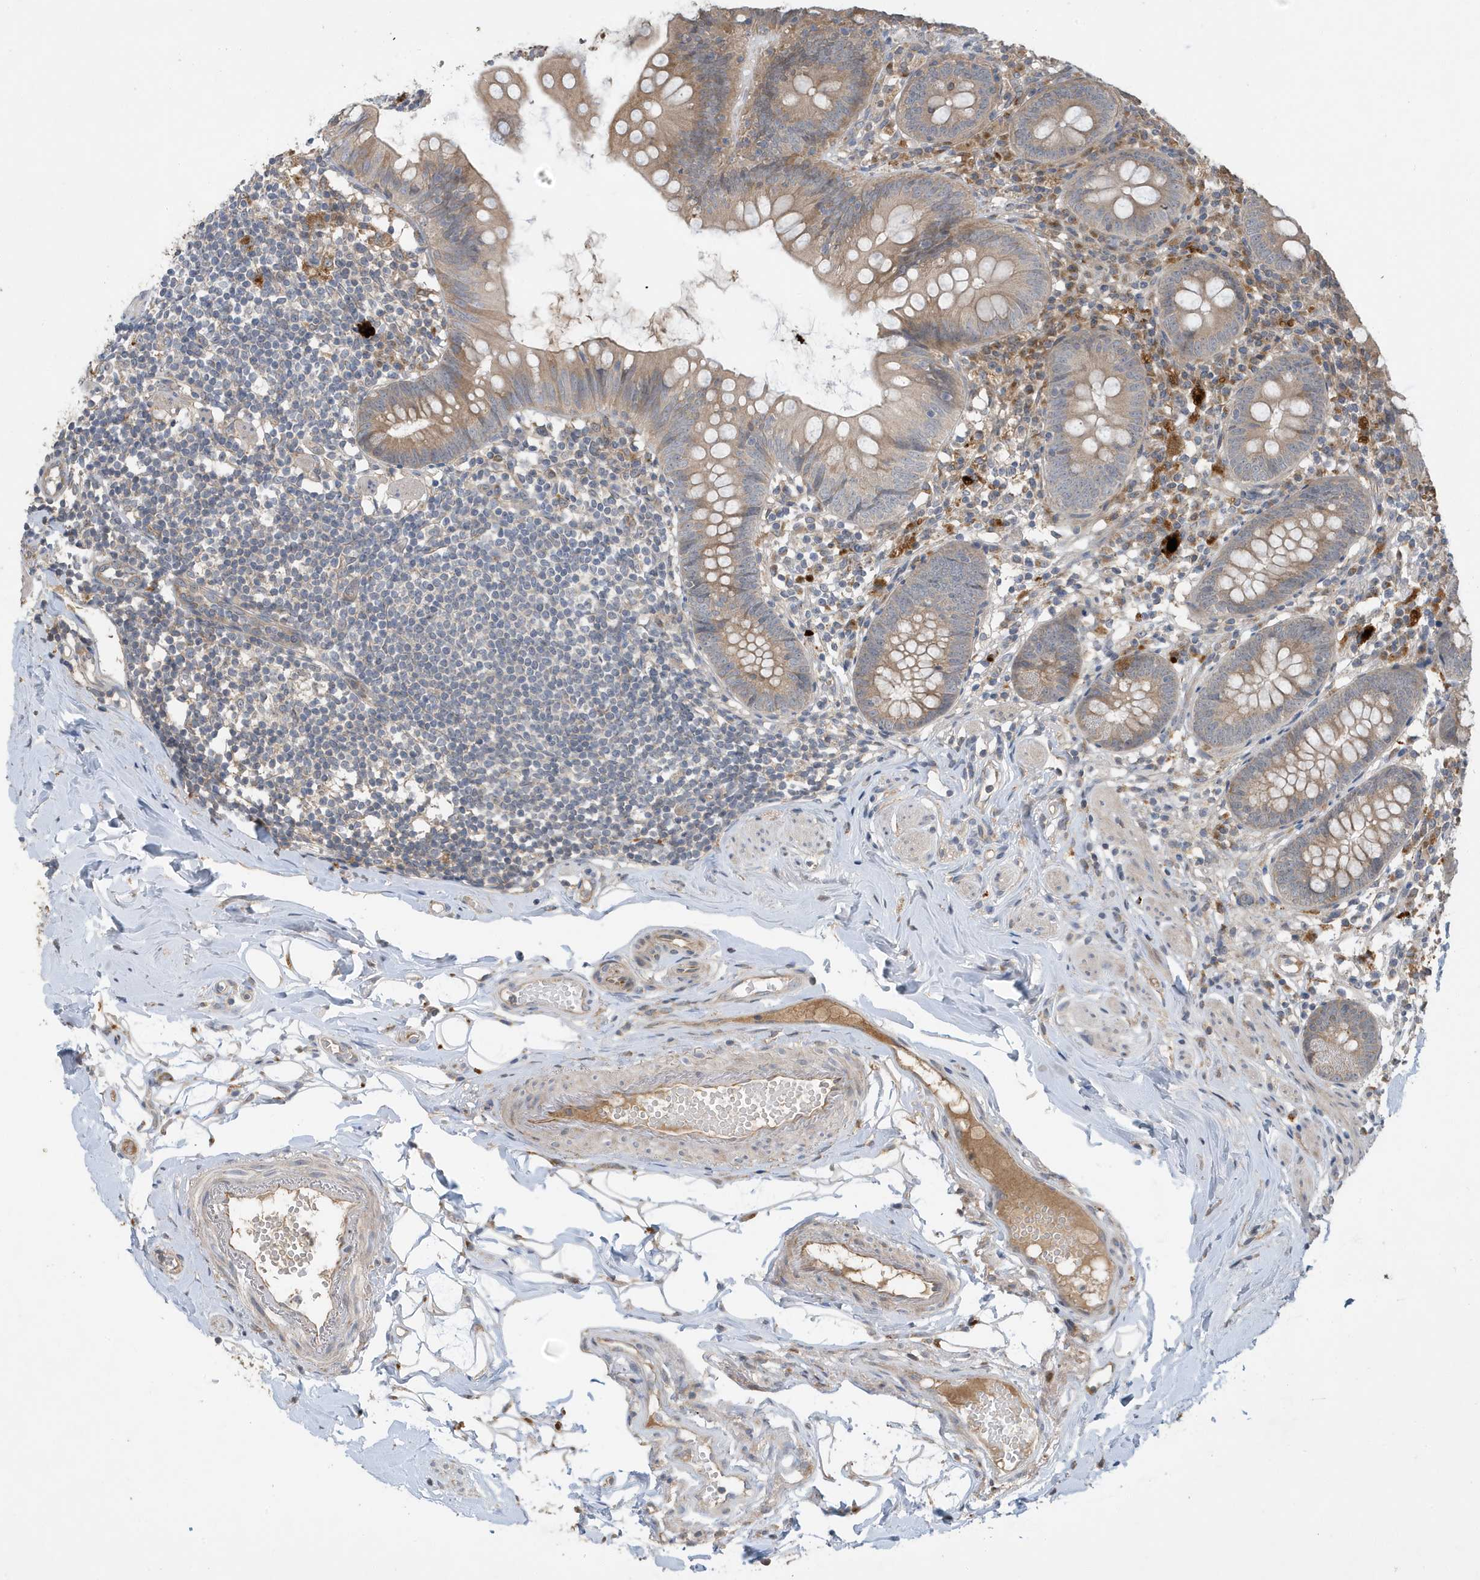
{"staining": {"intensity": "weak", "quantity": "25%-75%", "location": "cytoplasmic/membranous"}, "tissue": "appendix", "cell_type": "Glandular cells", "image_type": "normal", "snomed": [{"axis": "morphology", "description": "Normal tissue, NOS"}, {"axis": "topography", "description": "Appendix"}], "caption": "Immunohistochemistry of normal appendix displays low levels of weak cytoplasmic/membranous expression in approximately 25%-75% of glandular cells. The protein is stained brown, and the nuclei are stained in blue (DAB IHC with brightfield microscopy, high magnification).", "gene": "LAPTM4A", "patient": {"sex": "female", "age": 62}}